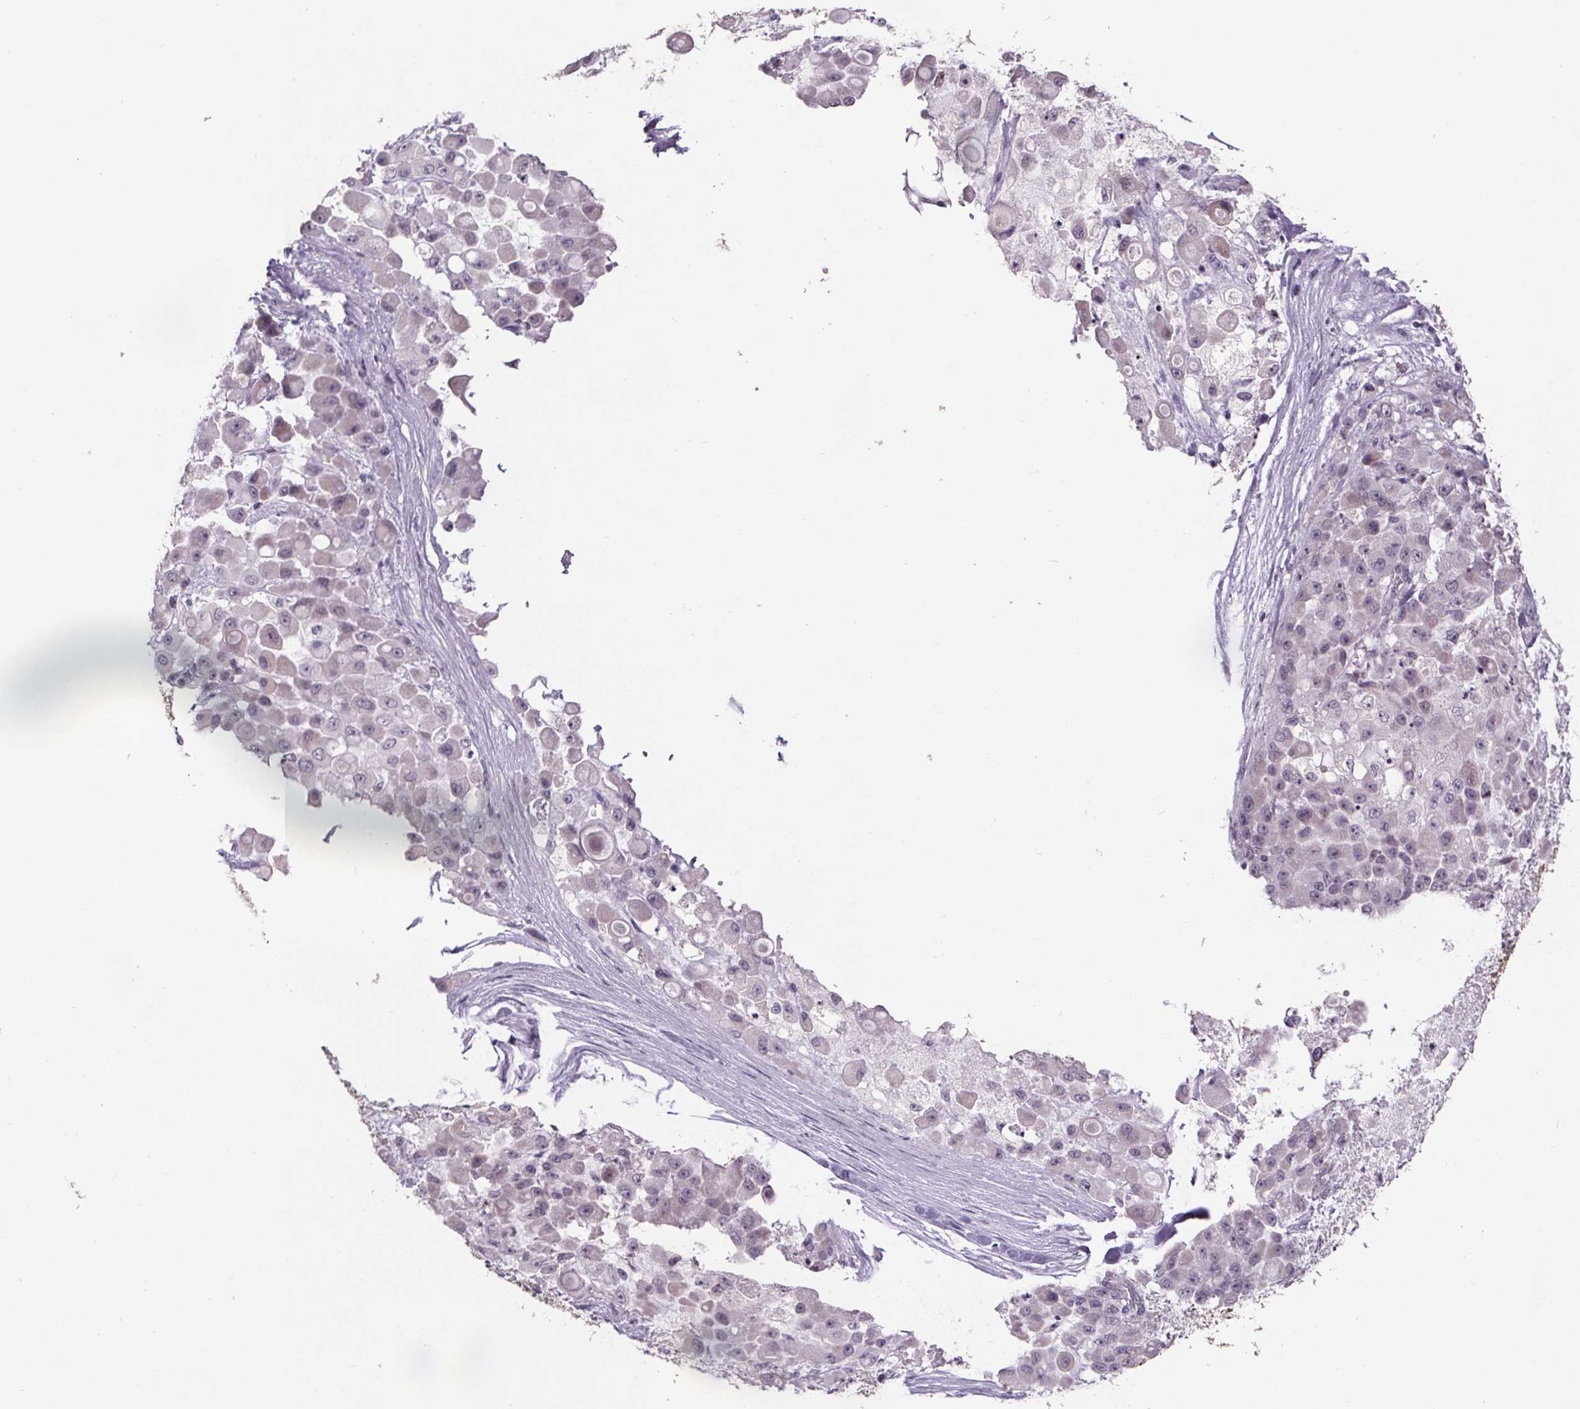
{"staining": {"intensity": "negative", "quantity": "none", "location": "none"}, "tissue": "stomach cancer", "cell_type": "Tumor cells", "image_type": "cancer", "snomed": [{"axis": "morphology", "description": "Adenocarcinoma, NOS"}, {"axis": "topography", "description": "Stomach"}], "caption": "Protein analysis of adenocarcinoma (stomach) exhibits no significant expression in tumor cells. (DAB IHC with hematoxylin counter stain).", "gene": "NKX6-1", "patient": {"sex": "female", "age": 76}}